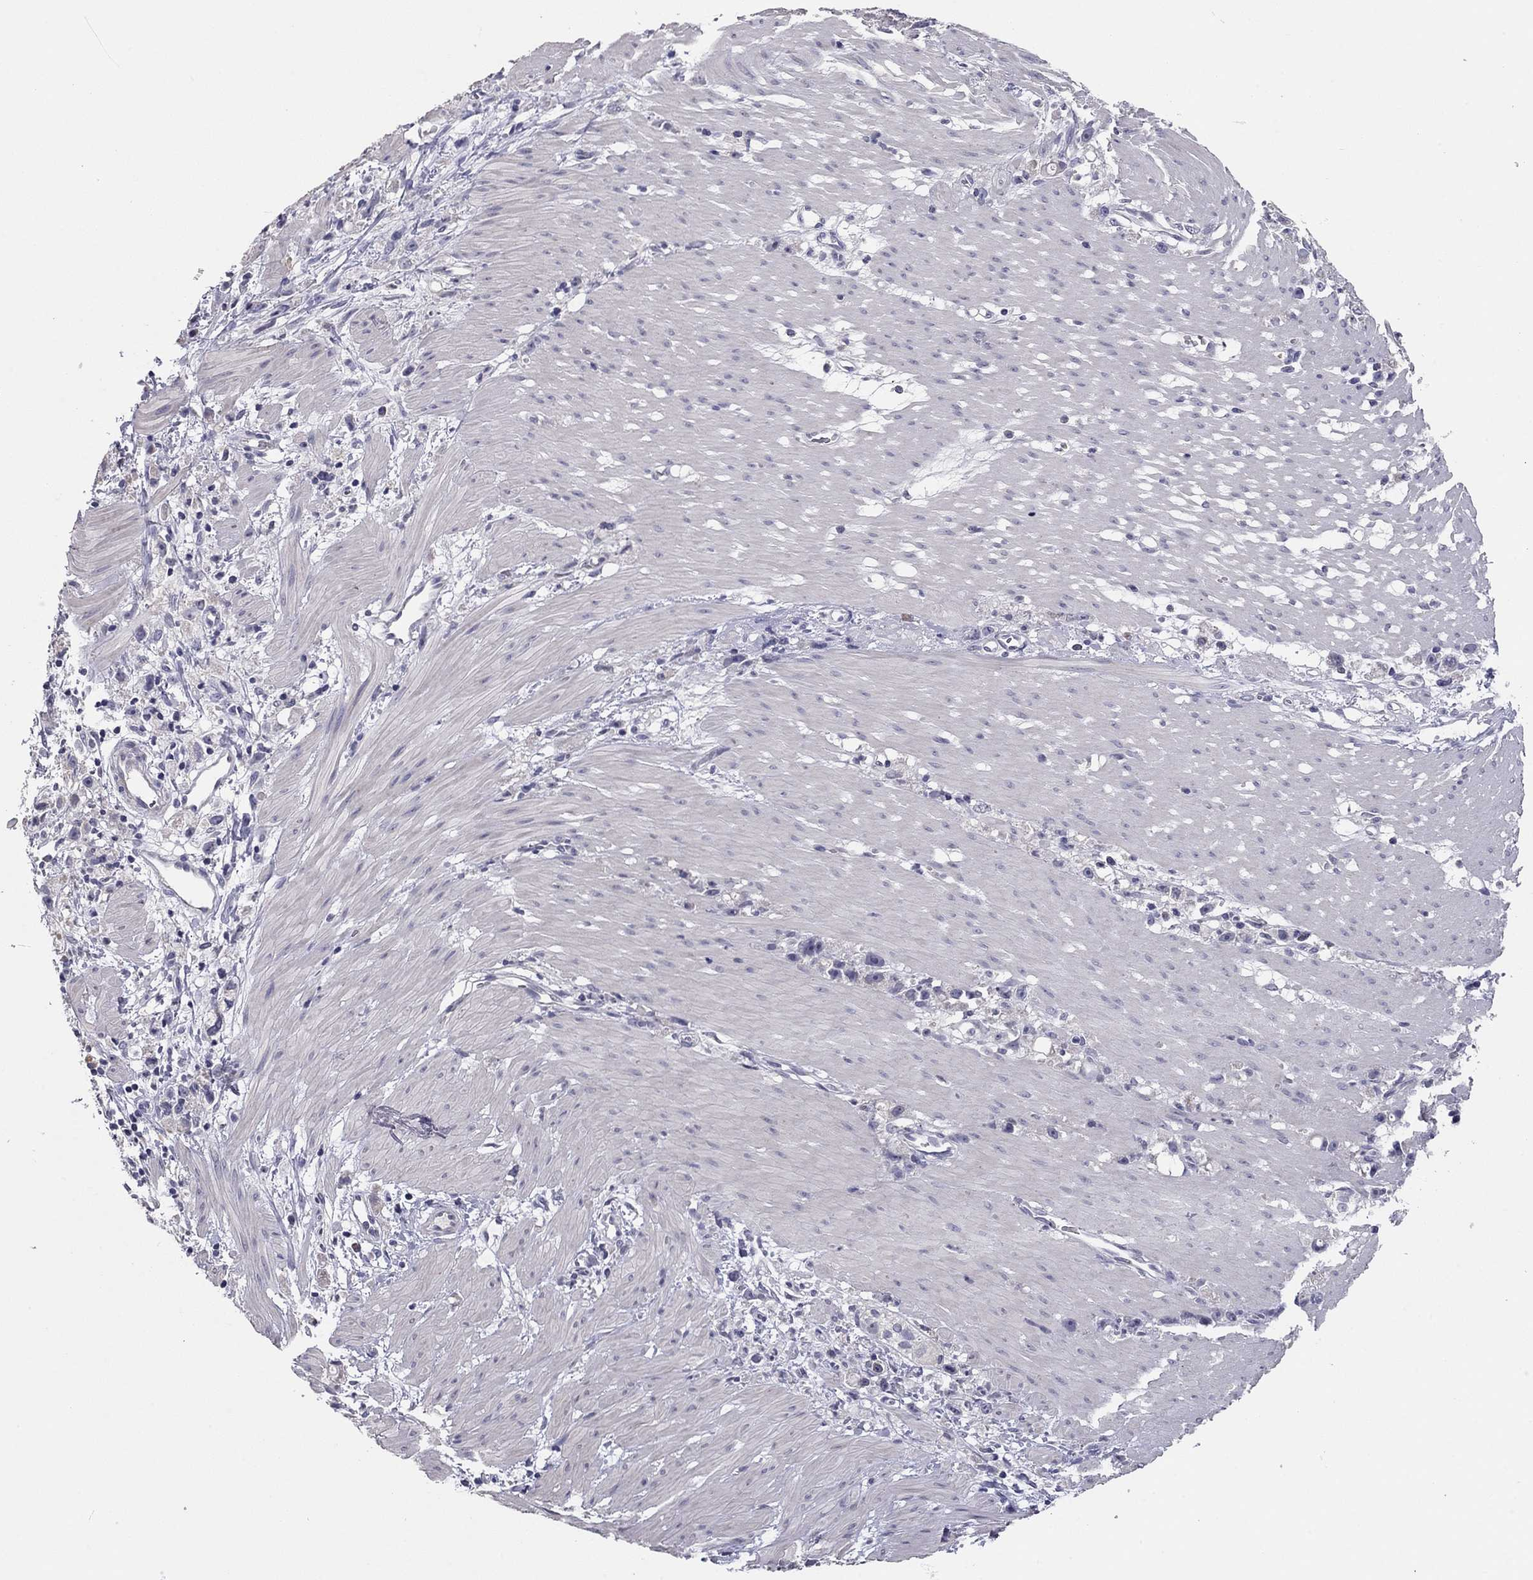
{"staining": {"intensity": "negative", "quantity": "none", "location": "none"}, "tissue": "stomach cancer", "cell_type": "Tumor cells", "image_type": "cancer", "snomed": [{"axis": "morphology", "description": "Adenocarcinoma, NOS"}, {"axis": "topography", "description": "Stomach"}], "caption": "Immunohistochemistry micrograph of neoplastic tissue: stomach cancer stained with DAB (3,3'-diaminobenzidine) exhibits no significant protein positivity in tumor cells. (Stains: DAB IHC with hematoxylin counter stain, Microscopy: brightfield microscopy at high magnification).", "gene": "SCARB1", "patient": {"sex": "female", "age": 59}}